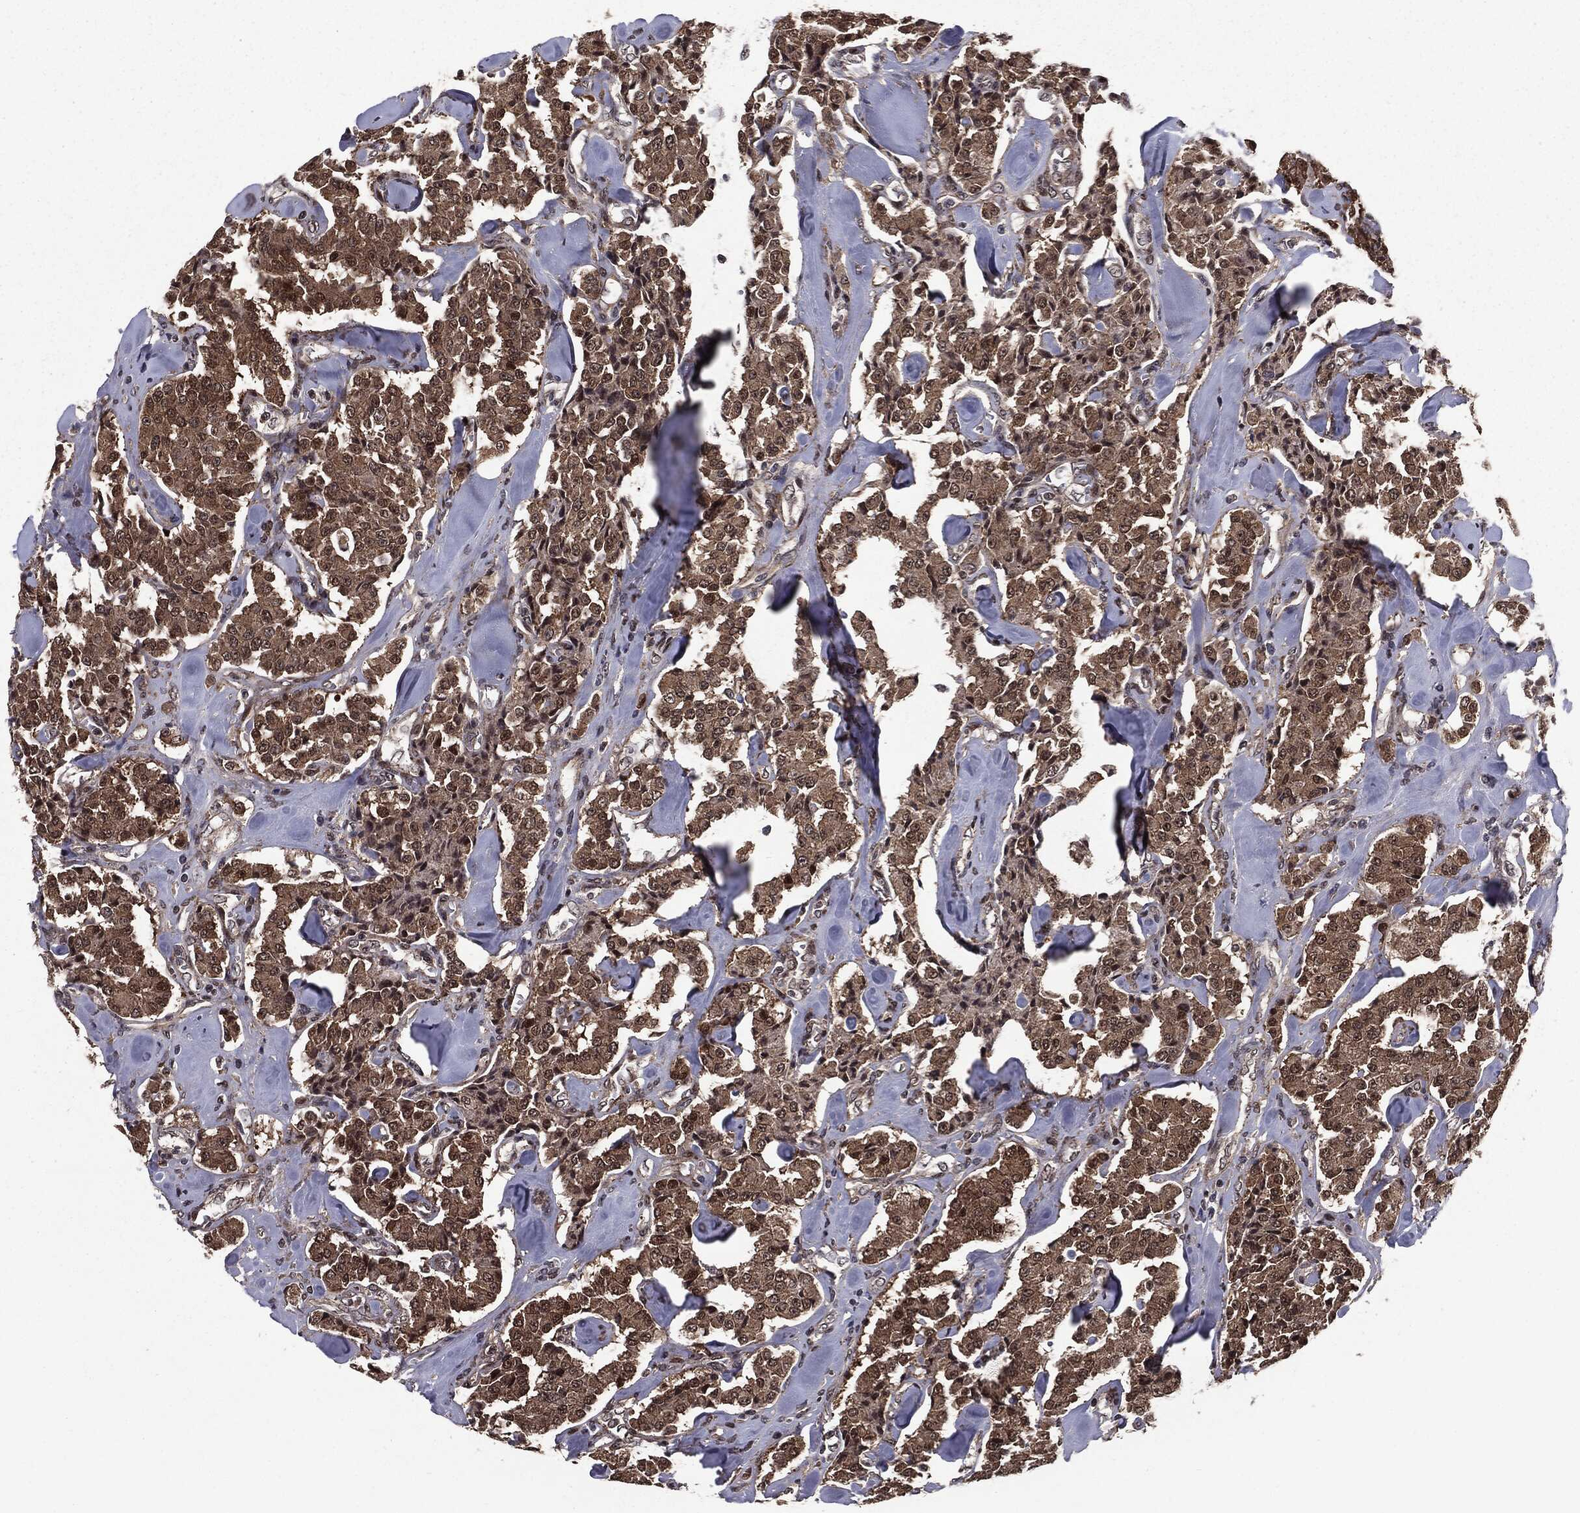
{"staining": {"intensity": "moderate", "quantity": ">75%", "location": "cytoplasmic/membranous"}, "tissue": "carcinoid", "cell_type": "Tumor cells", "image_type": "cancer", "snomed": [{"axis": "morphology", "description": "Carcinoid, malignant, NOS"}, {"axis": "topography", "description": "Pancreas"}], "caption": "Protein staining displays moderate cytoplasmic/membranous positivity in about >75% of tumor cells in malignant carcinoid.", "gene": "PTPA", "patient": {"sex": "male", "age": 41}}